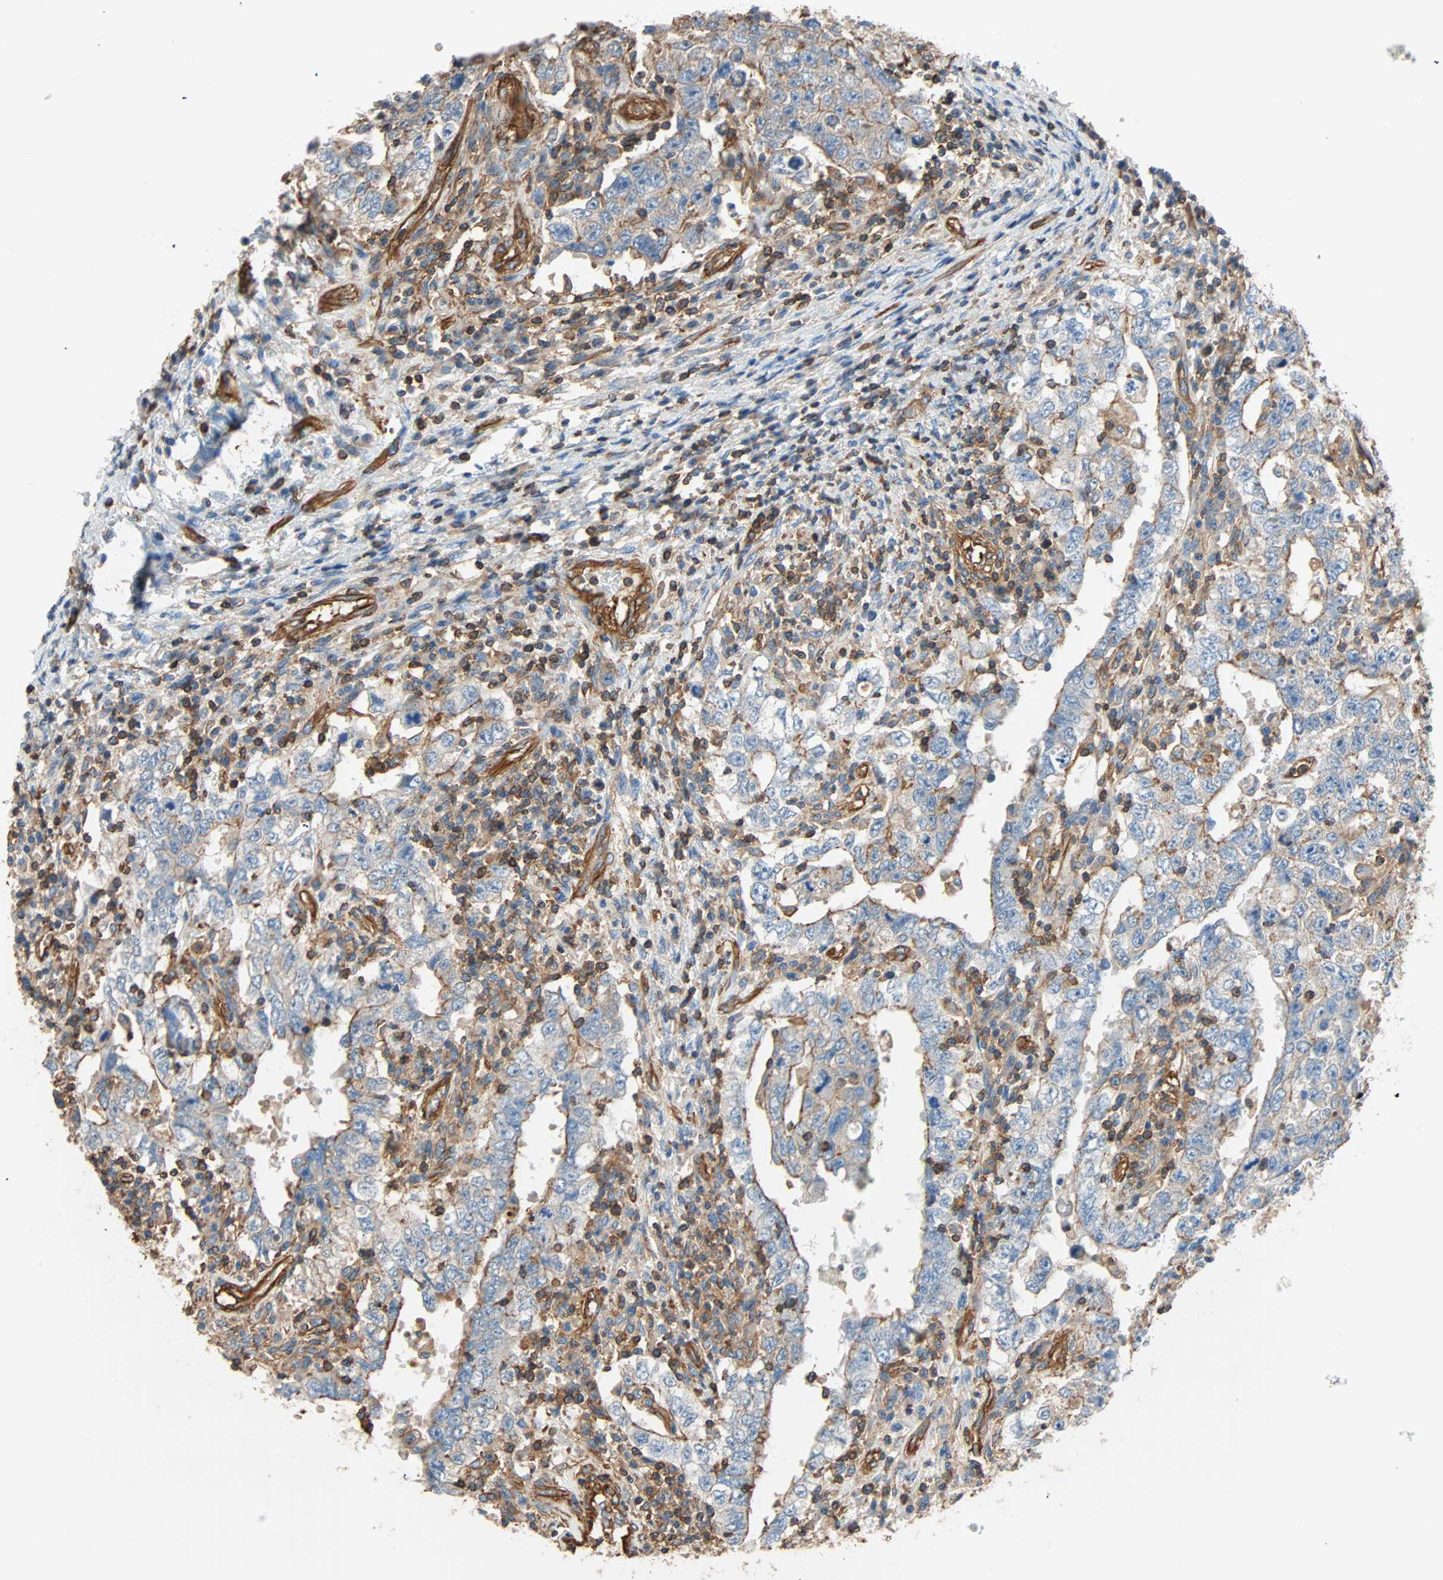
{"staining": {"intensity": "moderate", "quantity": "<25%", "location": "cytoplasmic/membranous"}, "tissue": "testis cancer", "cell_type": "Tumor cells", "image_type": "cancer", "snomed": [{"axis": "morphology", "description": "Carcinoma, Embryonal, NOS"}, {"axis": "topography", "description": "Testis"}], "caption": "Human testis embryonal carcinoma stained with a protein marker exhibits moderate staining in tumor cells.", "gene": "GALNT10", "patient": {"sex": "male", "age": 26}}